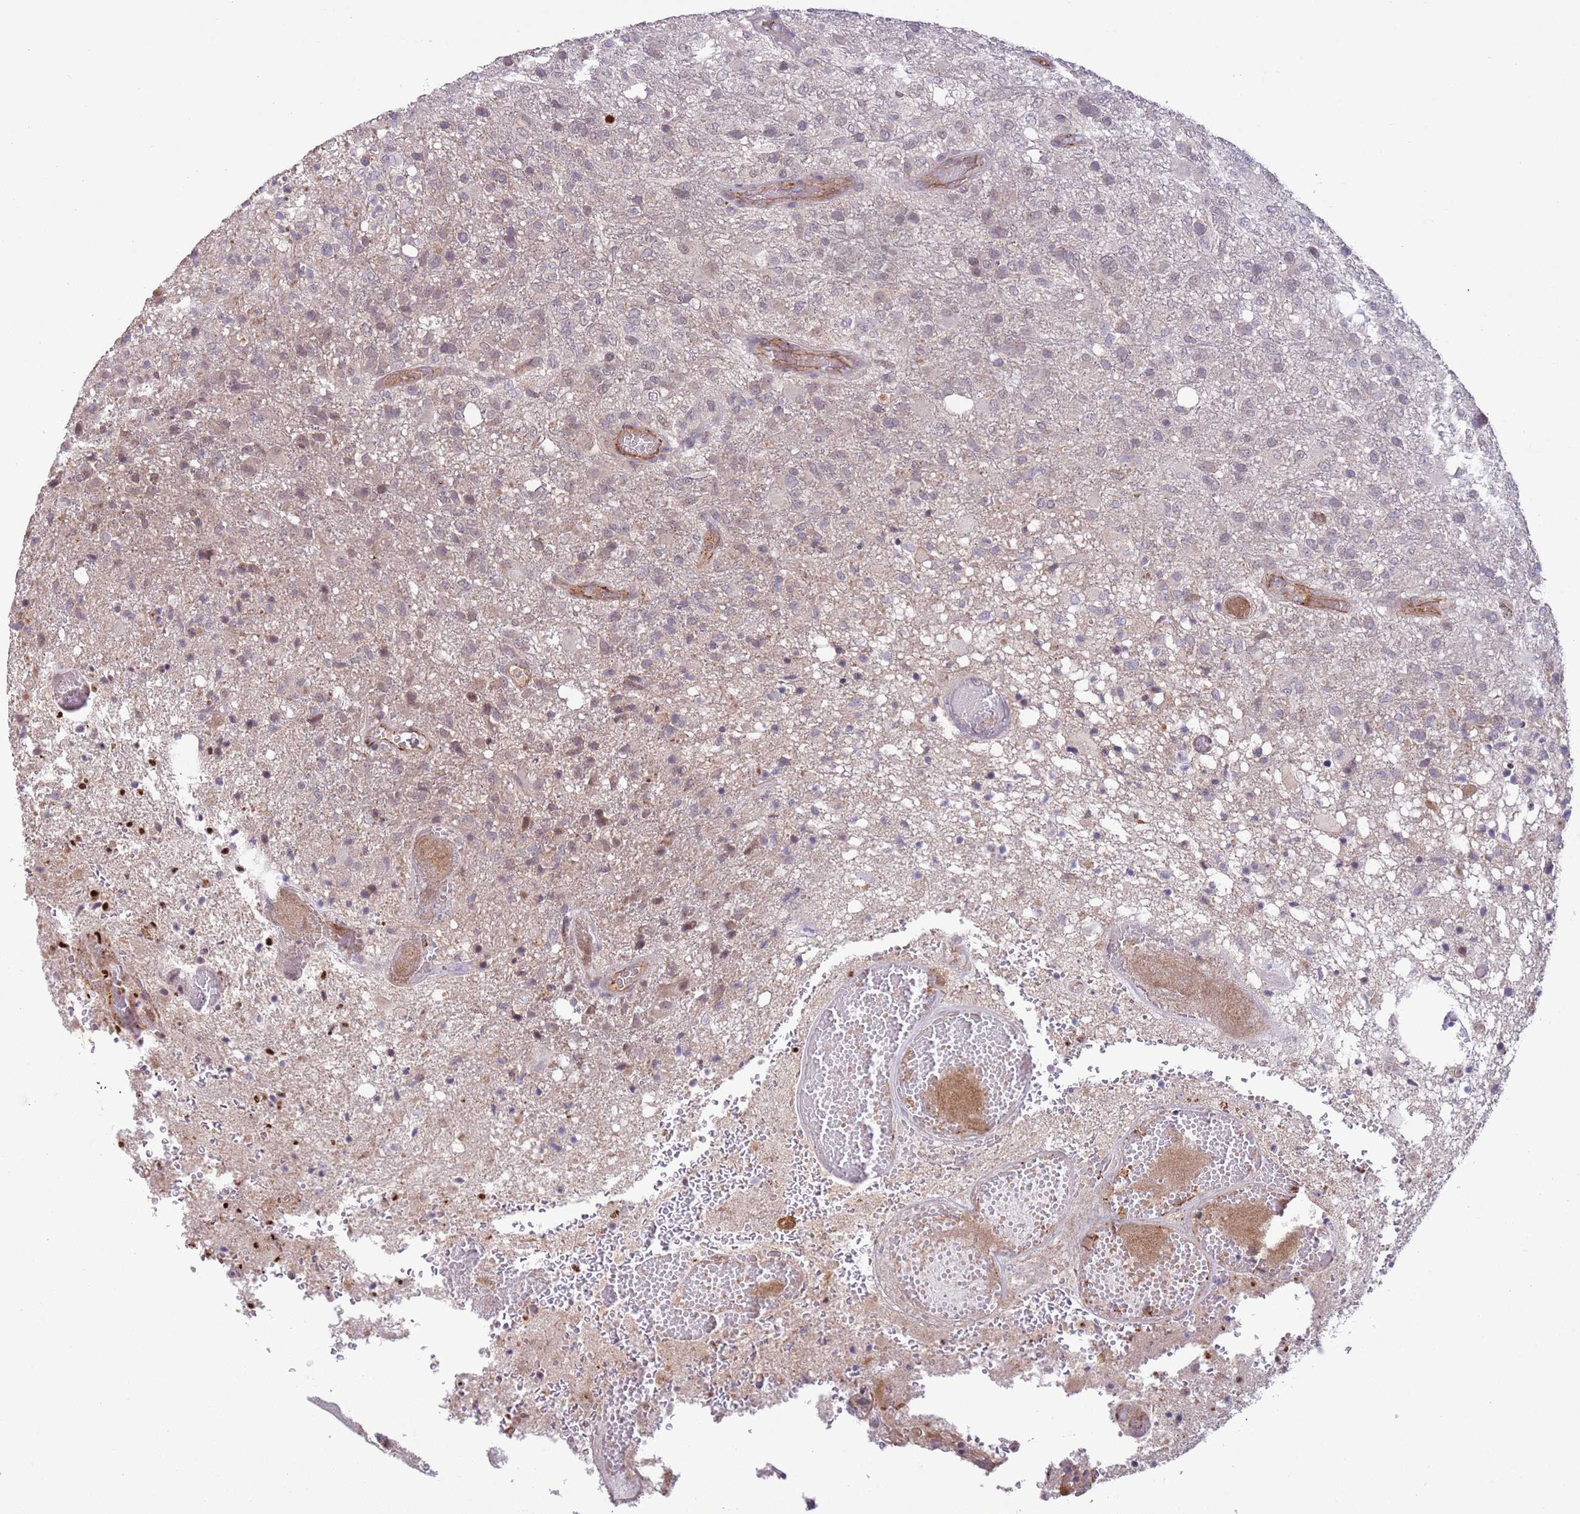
{"staining": {"intensity": "weak", "quantity": "<25%", "location": "nuclear"}, "tissue": "glioma", "cell_type": "Tumor cells", "image_type": "cancer", "snomed": [{"axis": "morphology", "description": "Glioma, malignant, High grade"}, {"axis": "topography", "description": "Brain"}], "caption": "Image shows no significant protein expression in tumor cells of malignant glioma (high-grade).", "gene": "DPP10", "patient": {"sex": "female", "age": 74}}